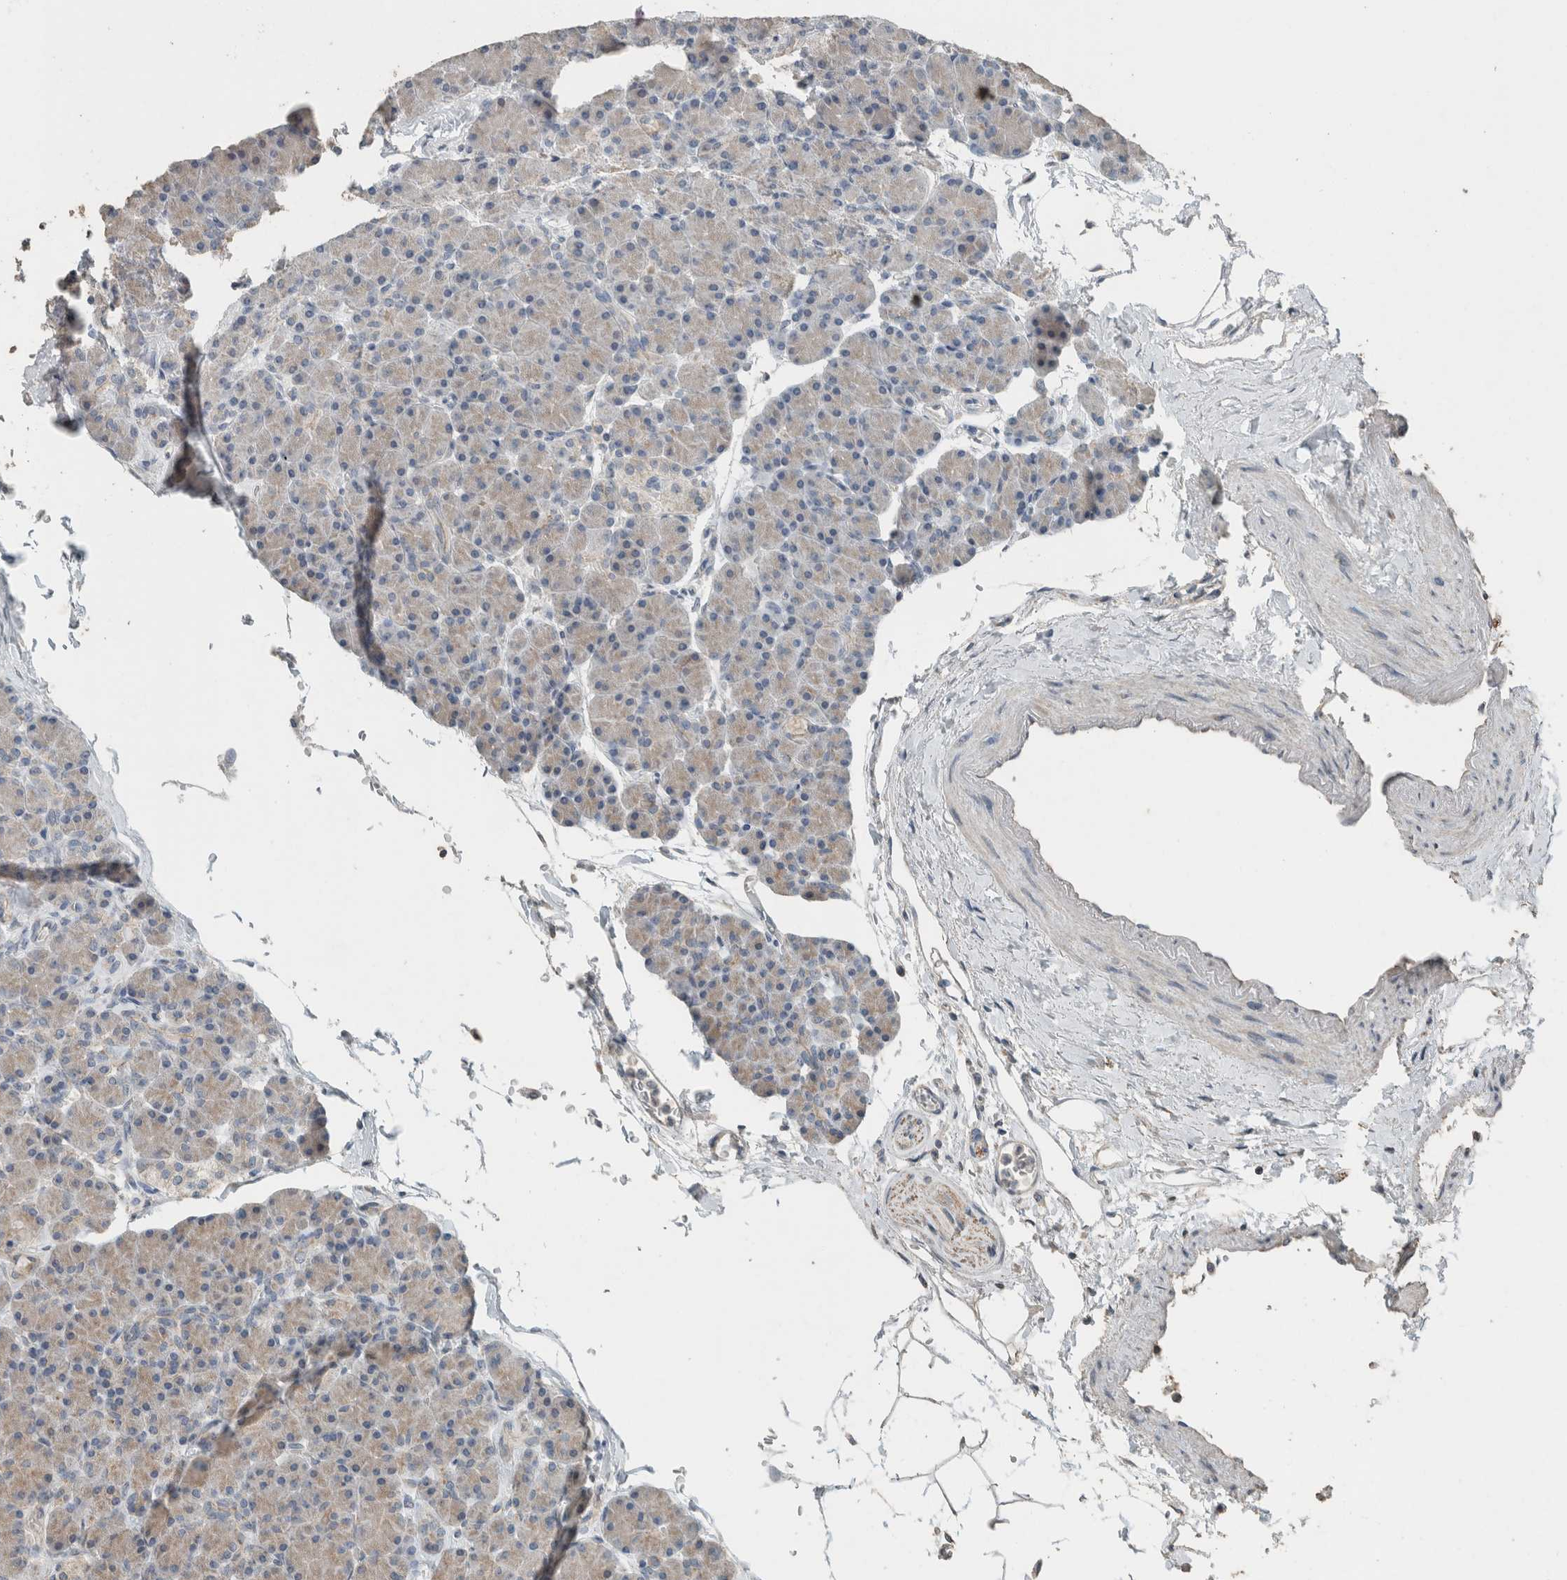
{"staining": {"intensity": "weak", "quantity": "25%-75%", "location": "cytoplasmic/membranous"}, "tissue": "pancreas", "cell_type": "Exocrine glandular cells", "image_type": "normal", "snomed": [{"axis": "morphology", "description": "Normal tissue, NOS"}, {"axis": "topography", "description": "Pancreas"}], "caption": "About 25%-75% of exocrine glandular cells in unremarkable human pancreas demonstrate weak cytoplasmic/membranous protein positivity as visualized by brown immunohistochemical staining.", "gene": "ACVR2B", "patient": {"sex": "female", "age": 43}}